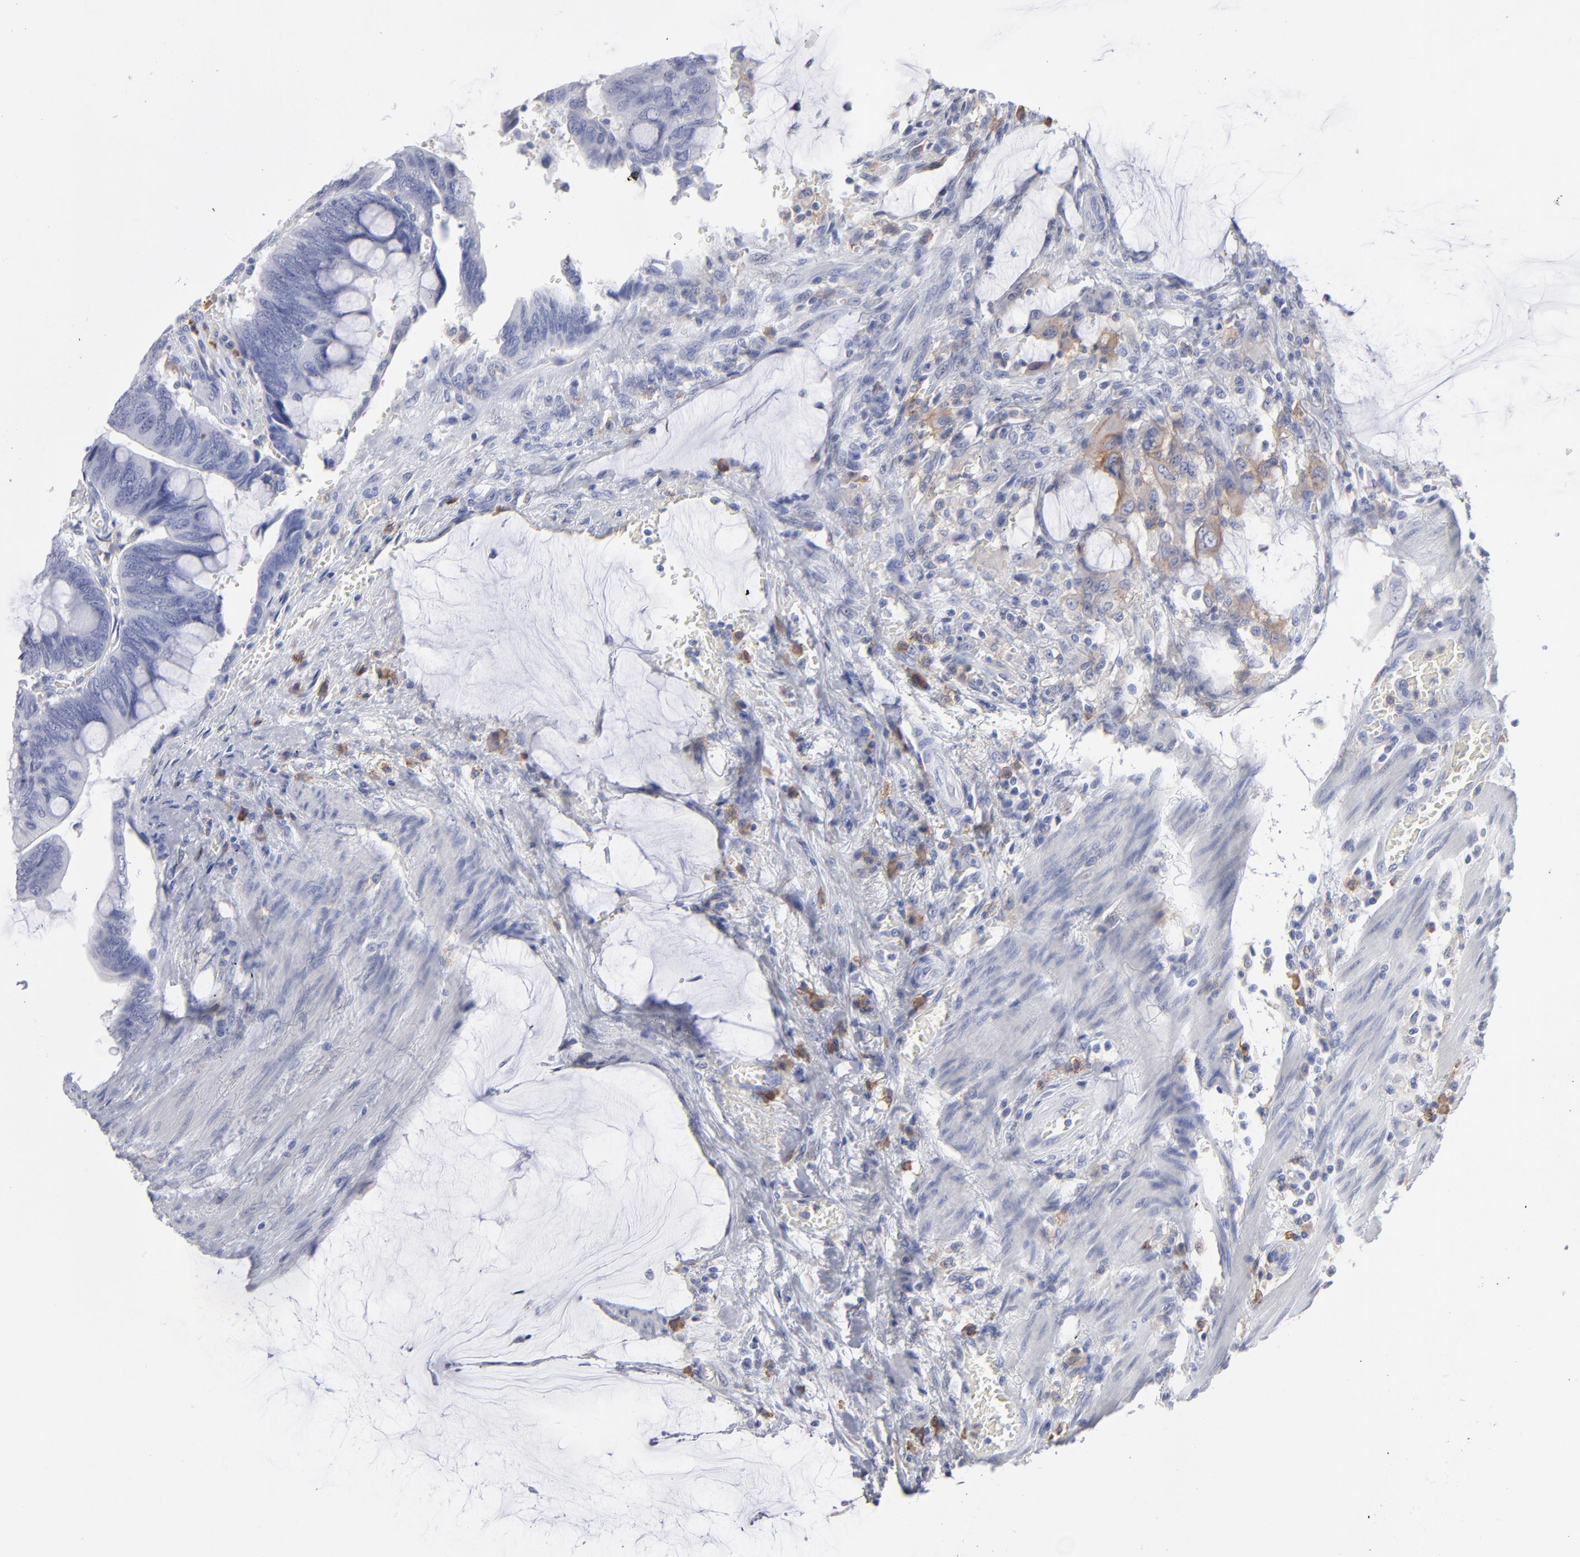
{"staining": {"intensity": "negative", "quantity": "none", "location": "none"}, "tissue": "colorectal cancer", "cell_type": "Tumor cells", "image_type": "cancer", "snomed": [{"axis": "morphology", "description": "Normal tissue, NOS"}, {"axis": "morphology", "description": "Adenocarcinoma, NOS"}, {"axis": "topography", "description": "Rectum"}], "caption": "There is no significant expression in tumor cells of colorectal adenocarcinoma.", "gene": "LAT2", "patient": {"sex": "male", "age": 92}}